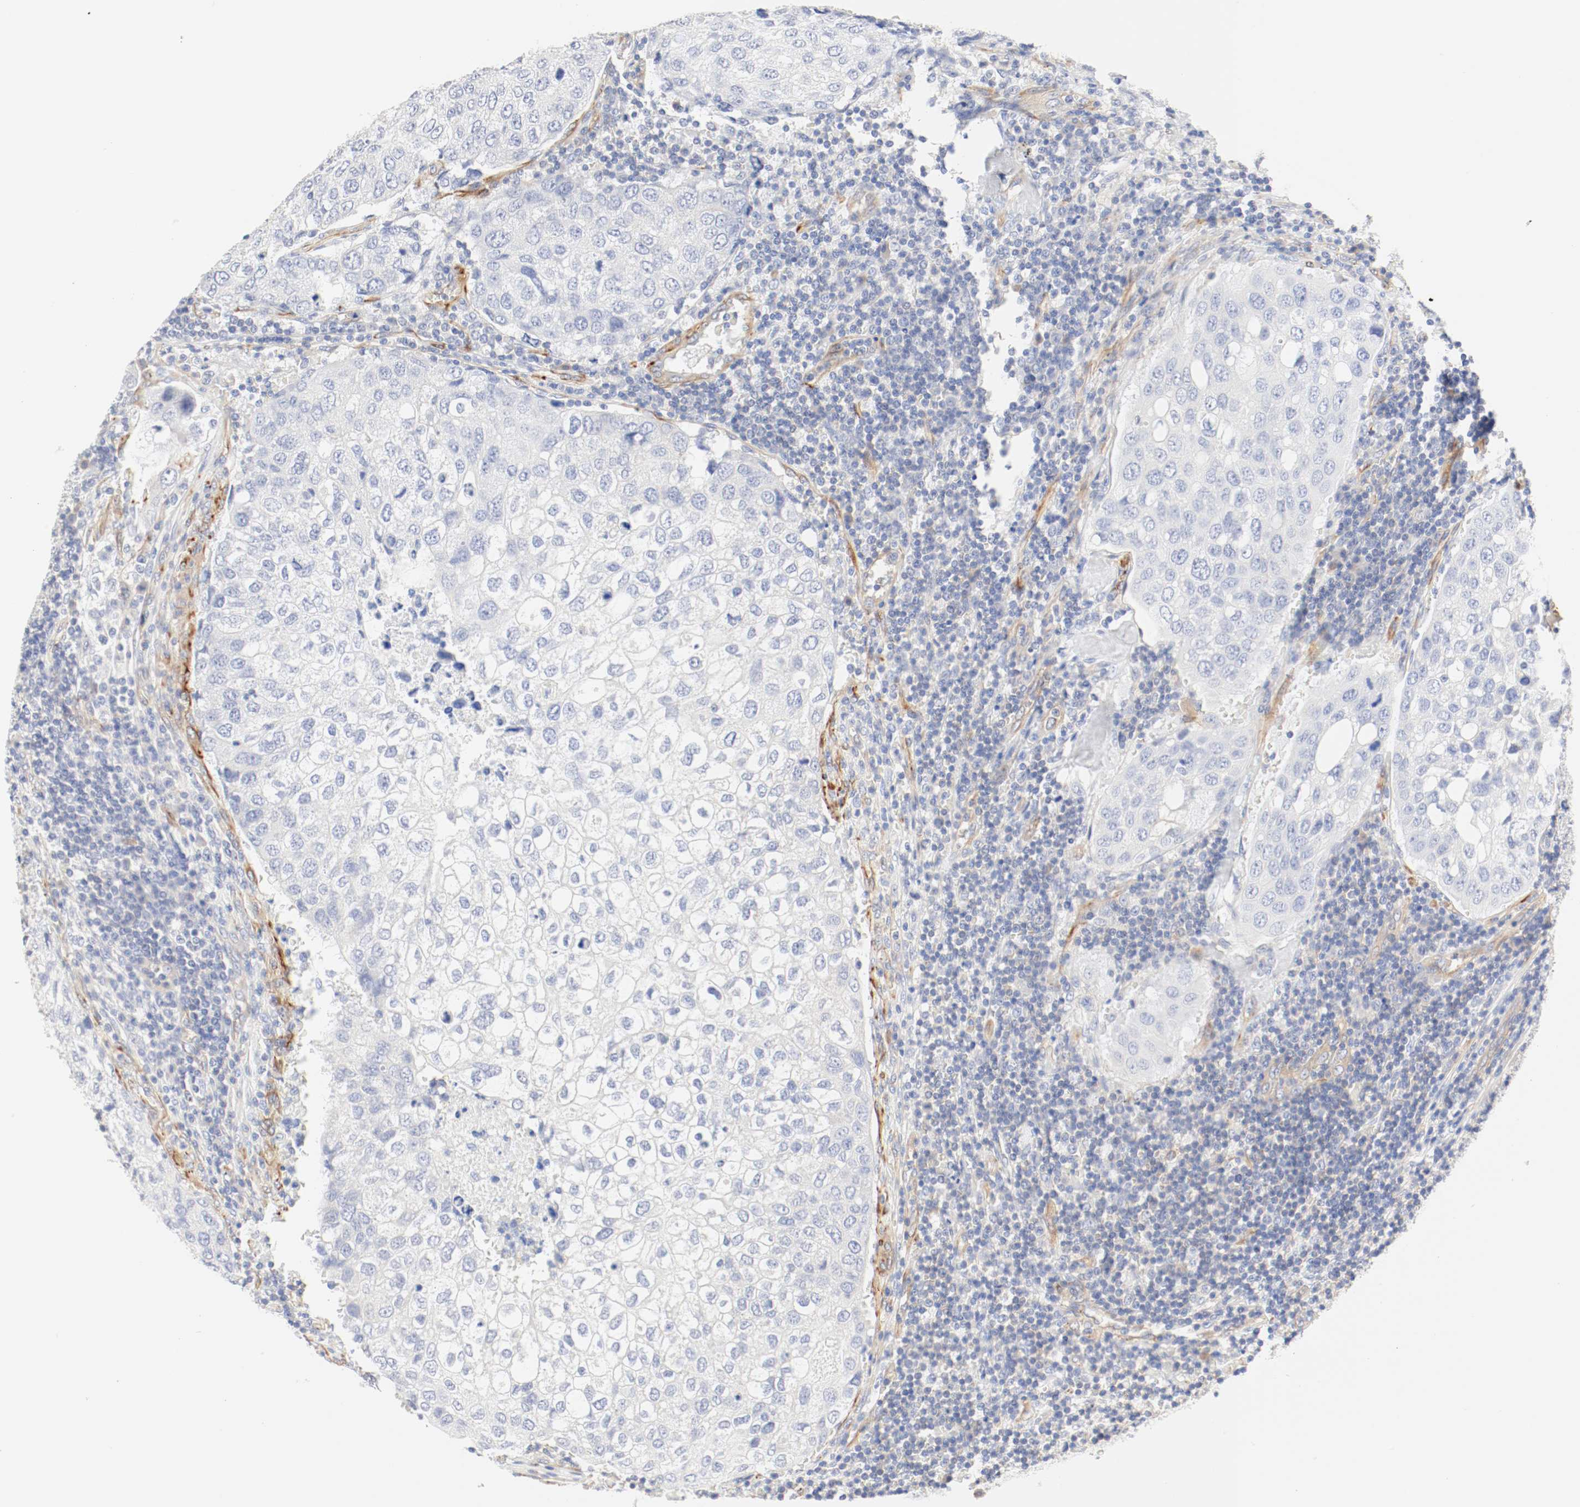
{"staining": {"intensity": "negative", "quantity": "none", "location": "none"}, "tissue": "urothelial cancer", "cell_type": "Tumor cells", "image_type": "cancer", "snomed": [{"axis": "morphology", "description": "Urothelial carcinoma, High grade"}, {"axis": "topography", "description": "Lymph node"}, {"axis": "topography", "description": "Urinary bladder"}], "caption": "Tumor cells are negative for brown protein staining in urothelial cancer. (DAB immunohistochemistry visualized using brightfield microscopy, high magnification).", "gene": "GIT1", "patient": {"sex": "male", "age": 51}}